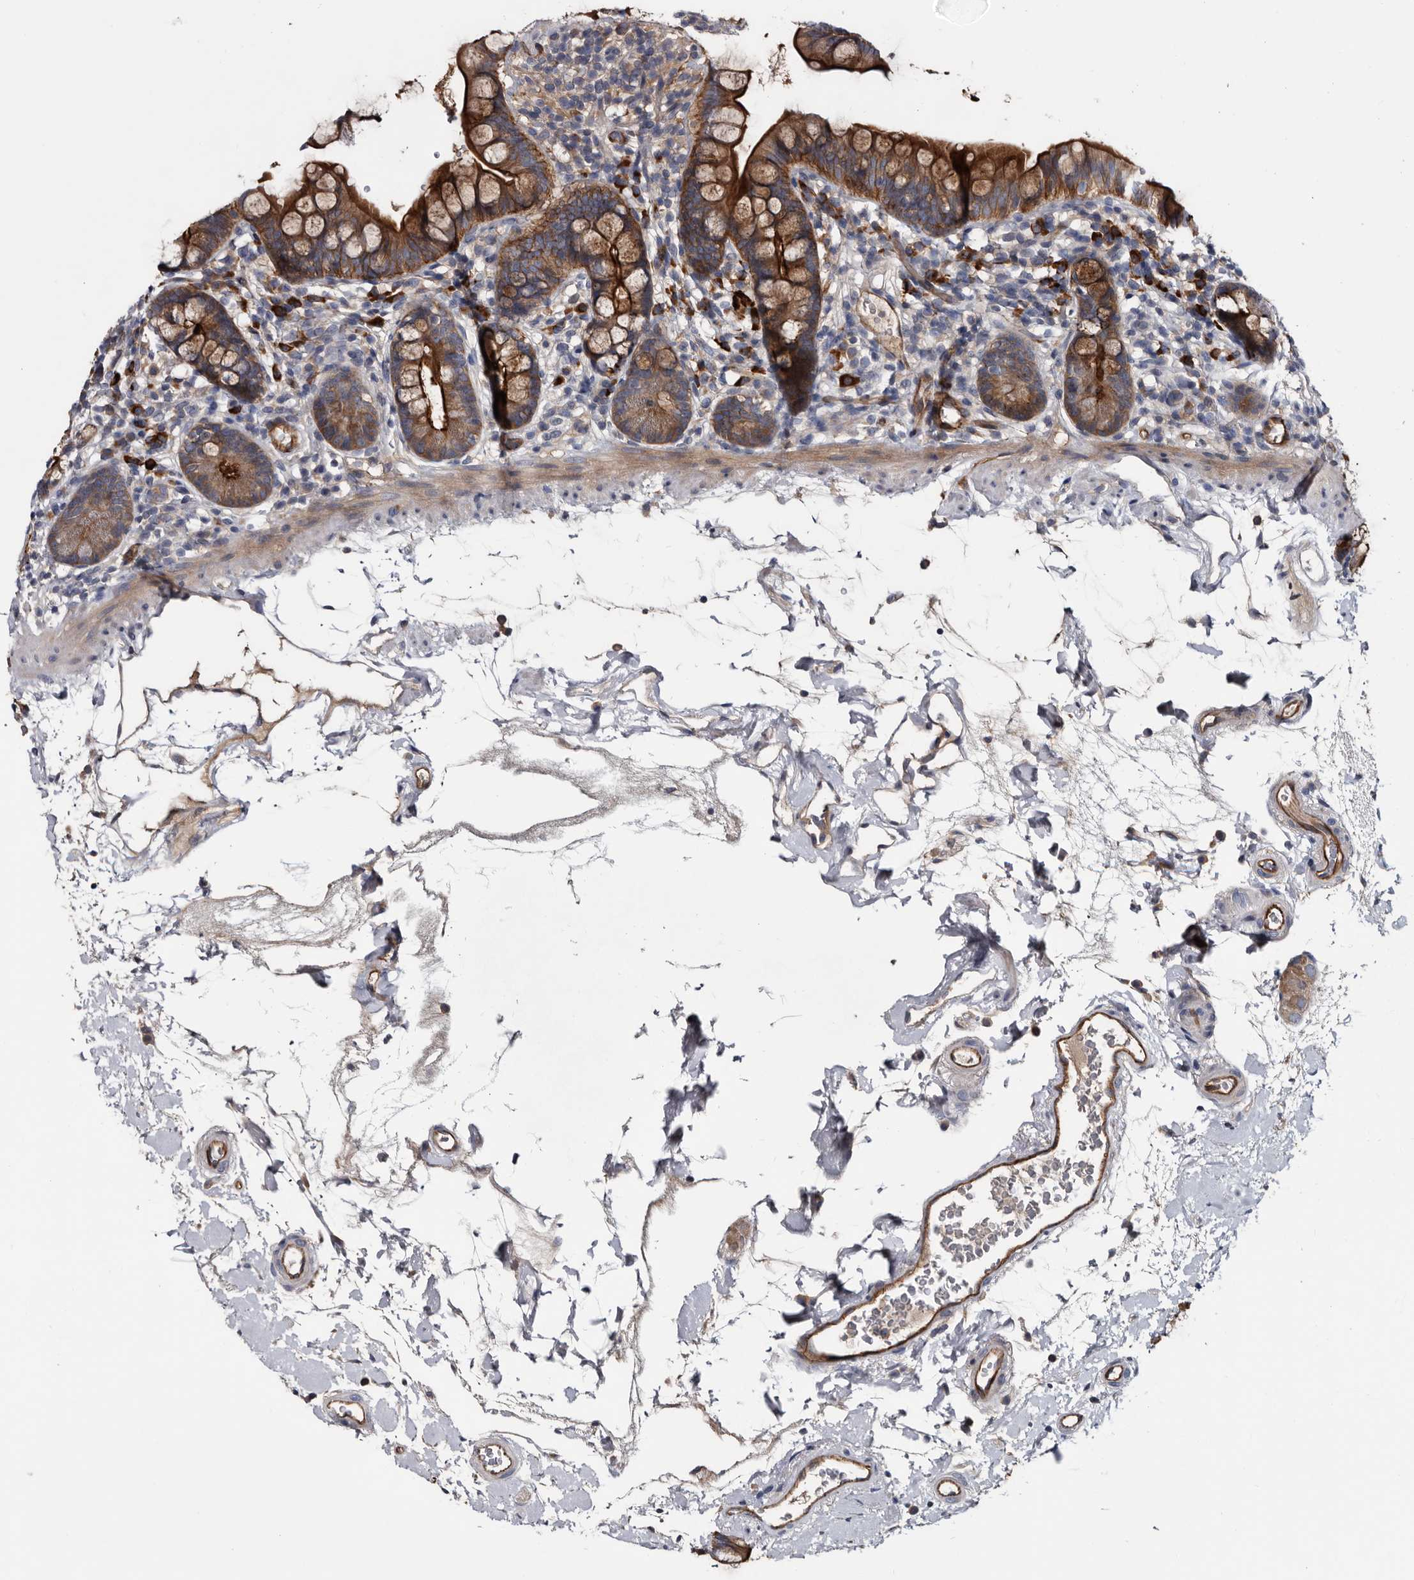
{"staining": {"intensity": "strong", "quantity": ">75%", "location": "cytoplasmic/membranous"}, "tissue": "small intestine", "cell_type": "Glandular cells", "image_type": "normal", "snomed": [{"axis": "morphology", "description": "Normal tissue, NOS"}, {"axis": "topography", "description": "Small intestine"}], "caption": "Immunohistochemical staining of normal small intestine reveals strong cytoplasmic/membranous protein staining in about >75% of glandular cells.", "gene": "TSPAN17", "patient": {"sex": "female", "age": 84}}